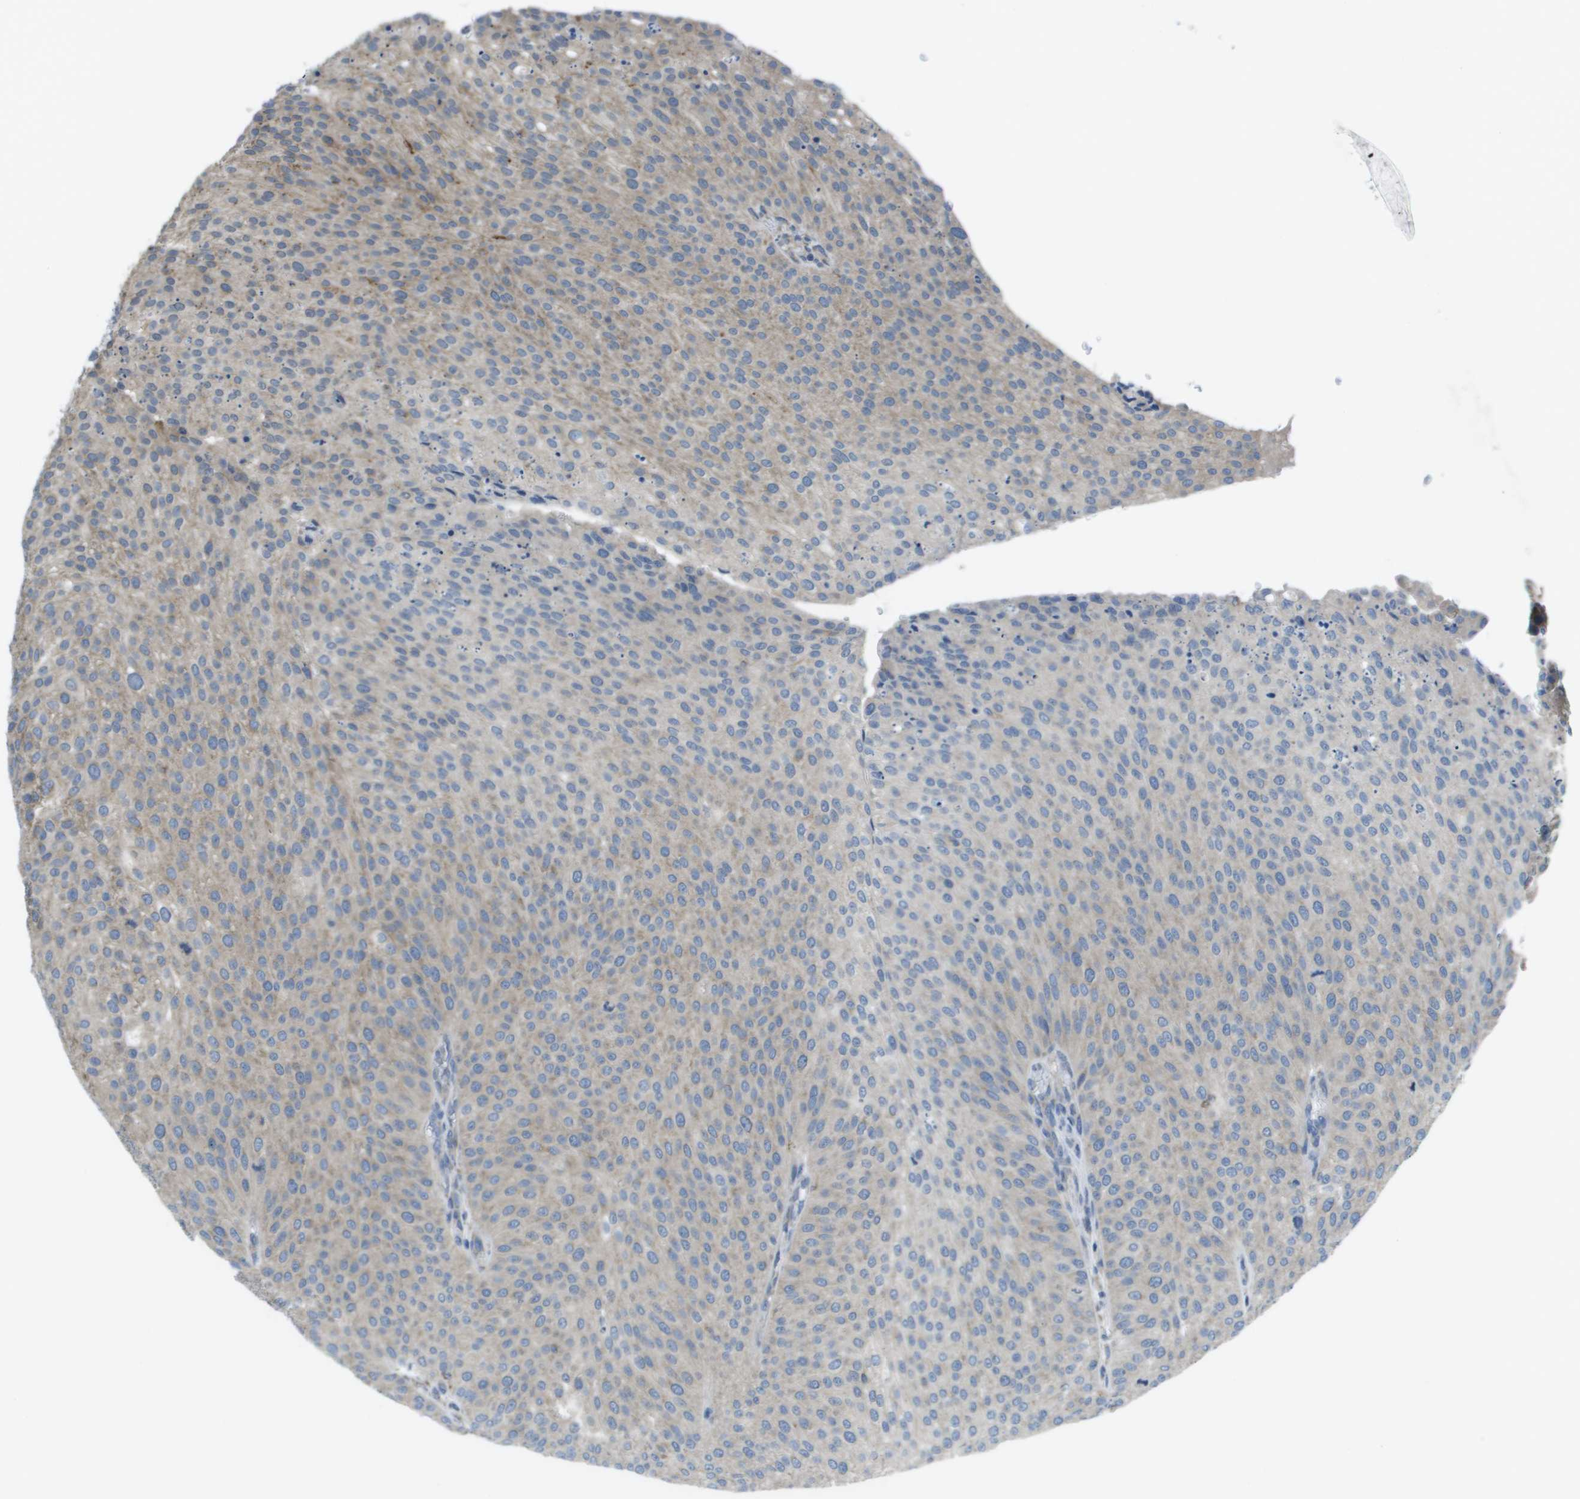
{"staining": {"intensity": "weak", "quantity": "25%-75%", "location": "cytoplasmic/membranous"}, "tissue": "urothelial cancer", "cell_type": "Tumor cells", "image_type": "cancer", "snomed": [{"axis": "morphology", "description": "Urothelial carcinoma, Low grade"}, {"axis": "topography", "description": "Smooth muscle"}, {"axis": "topography", "description": "Urinary bladder"}], "caption": "A brown stain highlights weak cytoplasmic/membranous positivity of a protein in urothelial cancer tumor cells.", "gene": "CLCN2", "patient": {"sex": "male", "age": 60}}